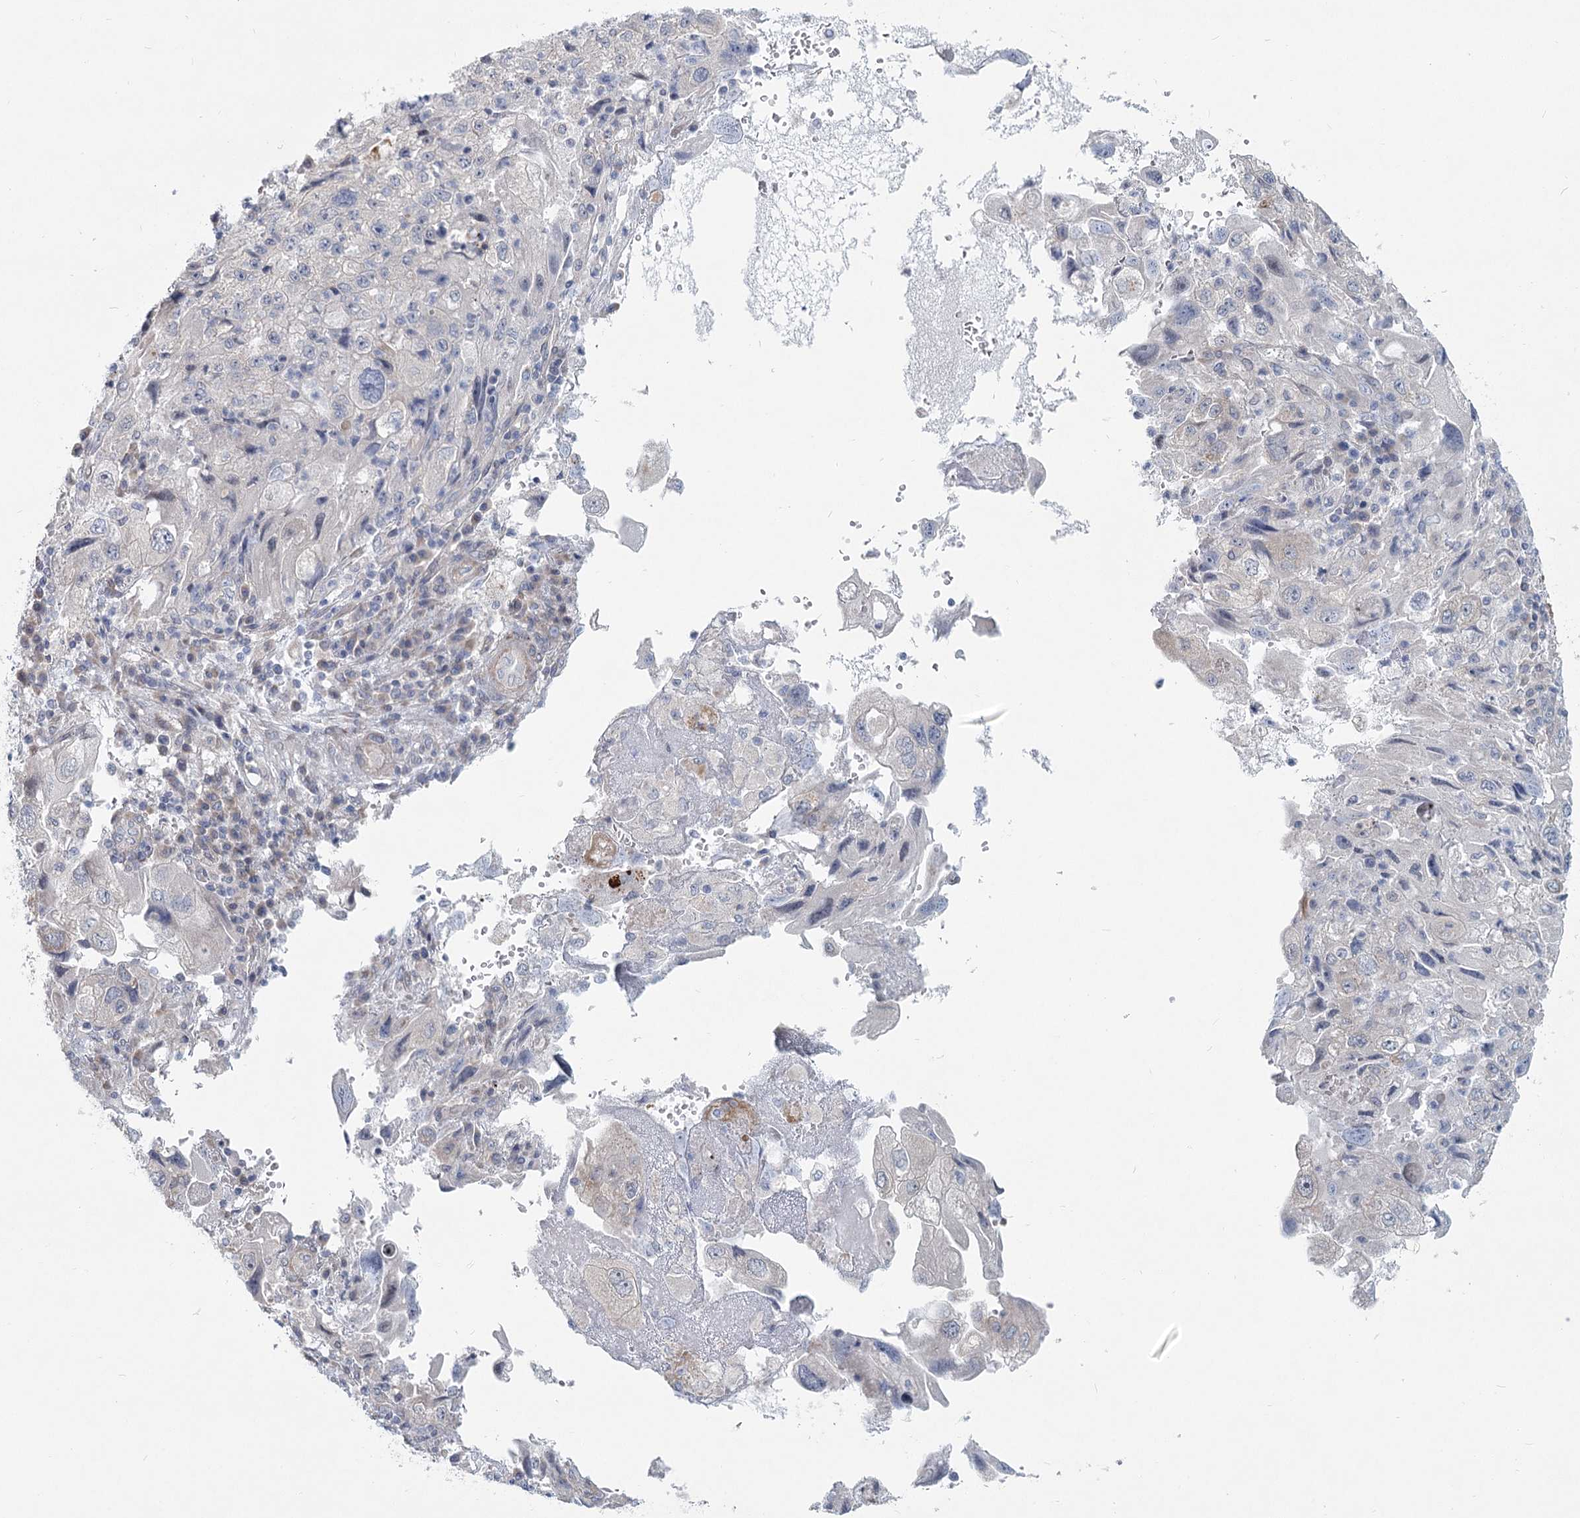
{"staining": {"intensity": "negative", "quantity": "none", "location": "none"}, "tissue": "endometrial cancer", "cell_type": "Tumor cells", "image_type": "cancer", "snomed": [{"axis": "morphology", "description": "Adenocarcinoma, NOS"}, {"axis": "topography", "description": "Endometrium"}], "caption": "There is no significant expression in tumor cells of endometrial cancer (adenocarcinoma).", "gene": "SPINK13", "patient": {"sex": "female", "age": 49}}